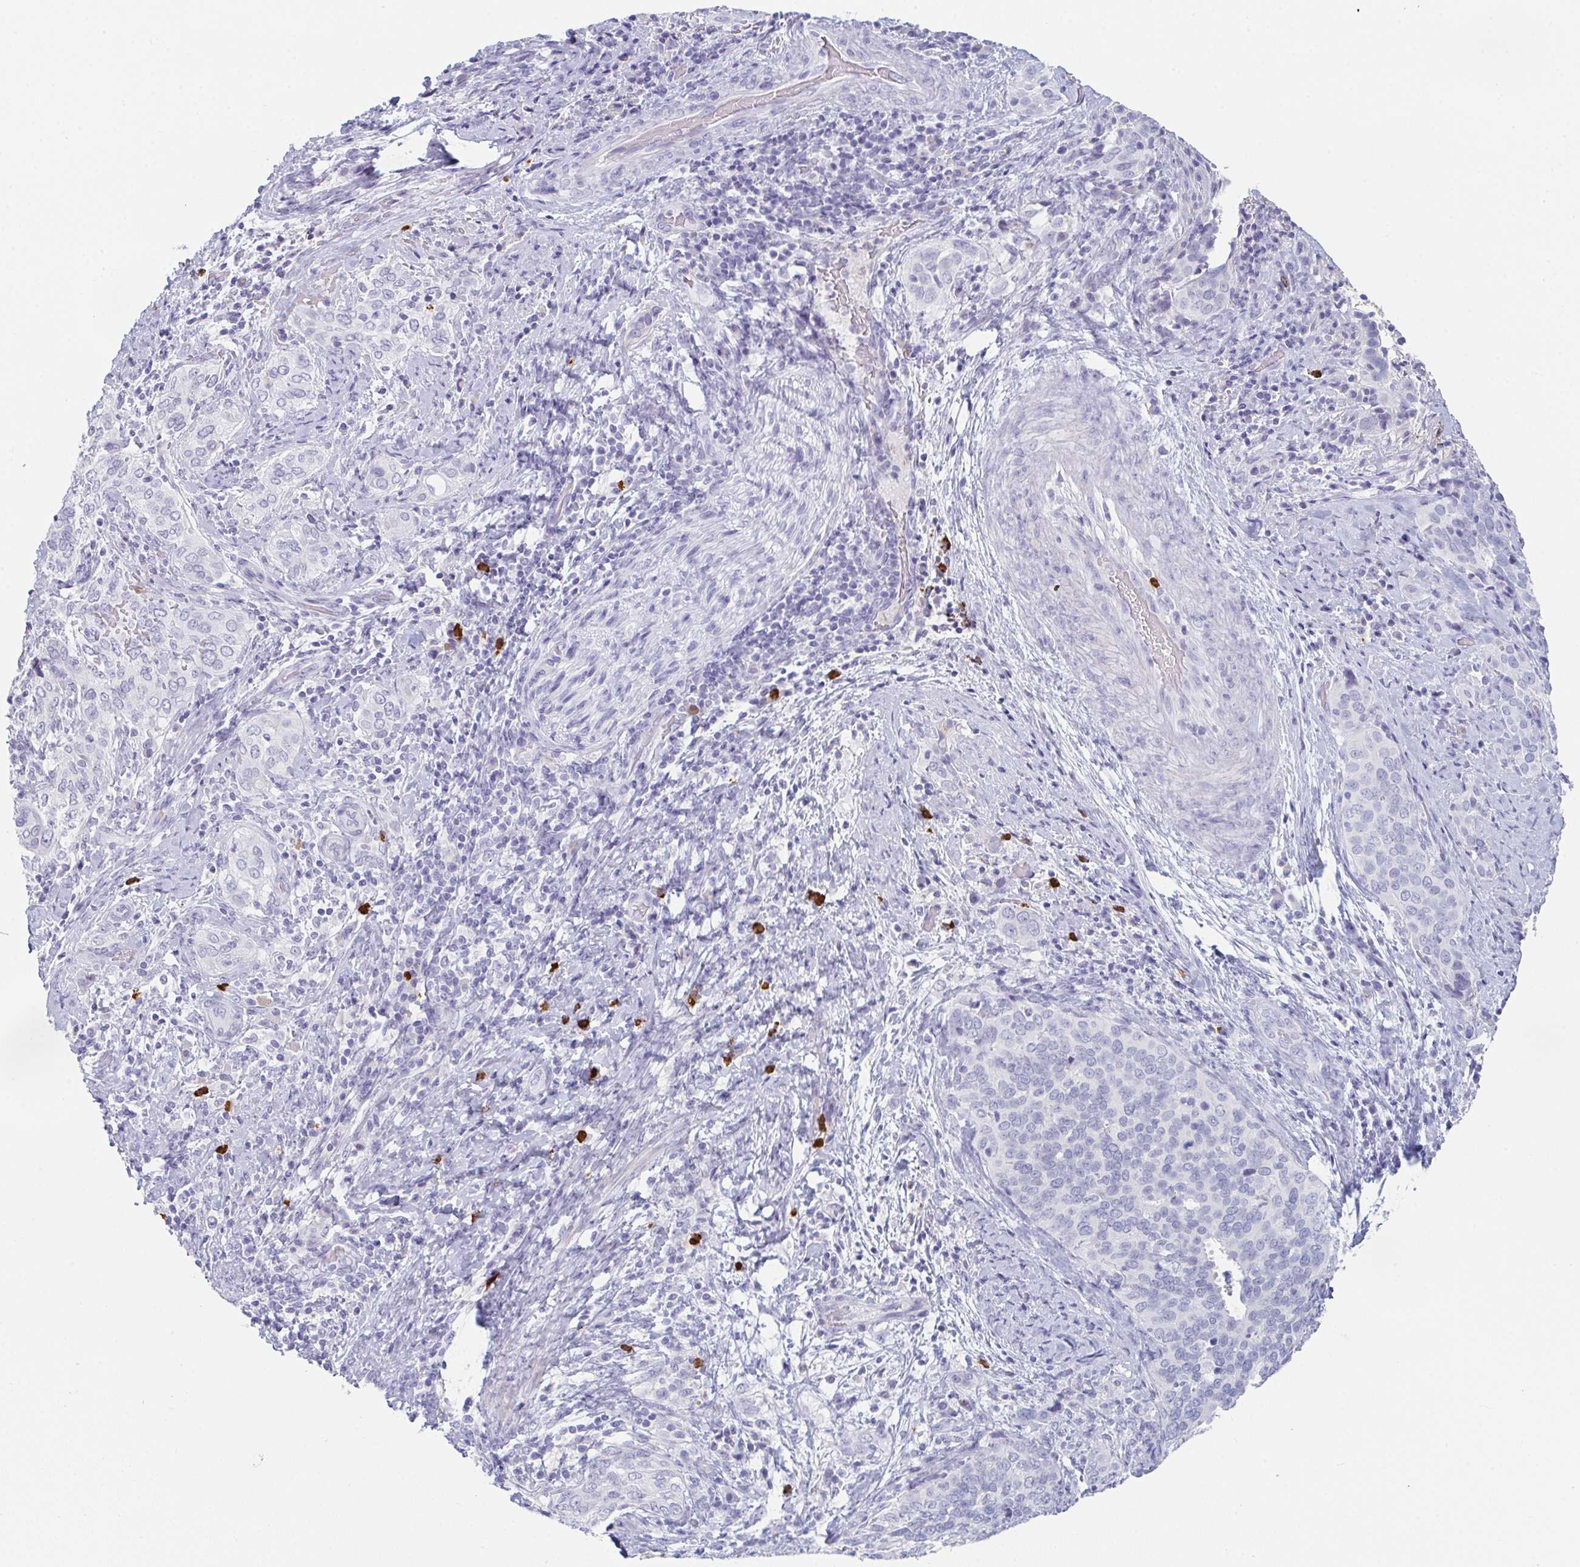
{"staining": {"intensity": "negative", "quantity": "none", "location": "none"}, "tissue": "cervical cancer", "cell_type": "Tumor cells", "image_type": "cancer", "snomed": [{"axis": "morphology", "description": "Squamous cell carcinoma, NOS"}, {"axis": "topography", "description": "Cervix"}], "caption": "IHC of human cervical squamous cell carcinoma shows no expression in tumor cells.", "gene": "RUBCN", "patient": {"sex": "female", "age": 38}}